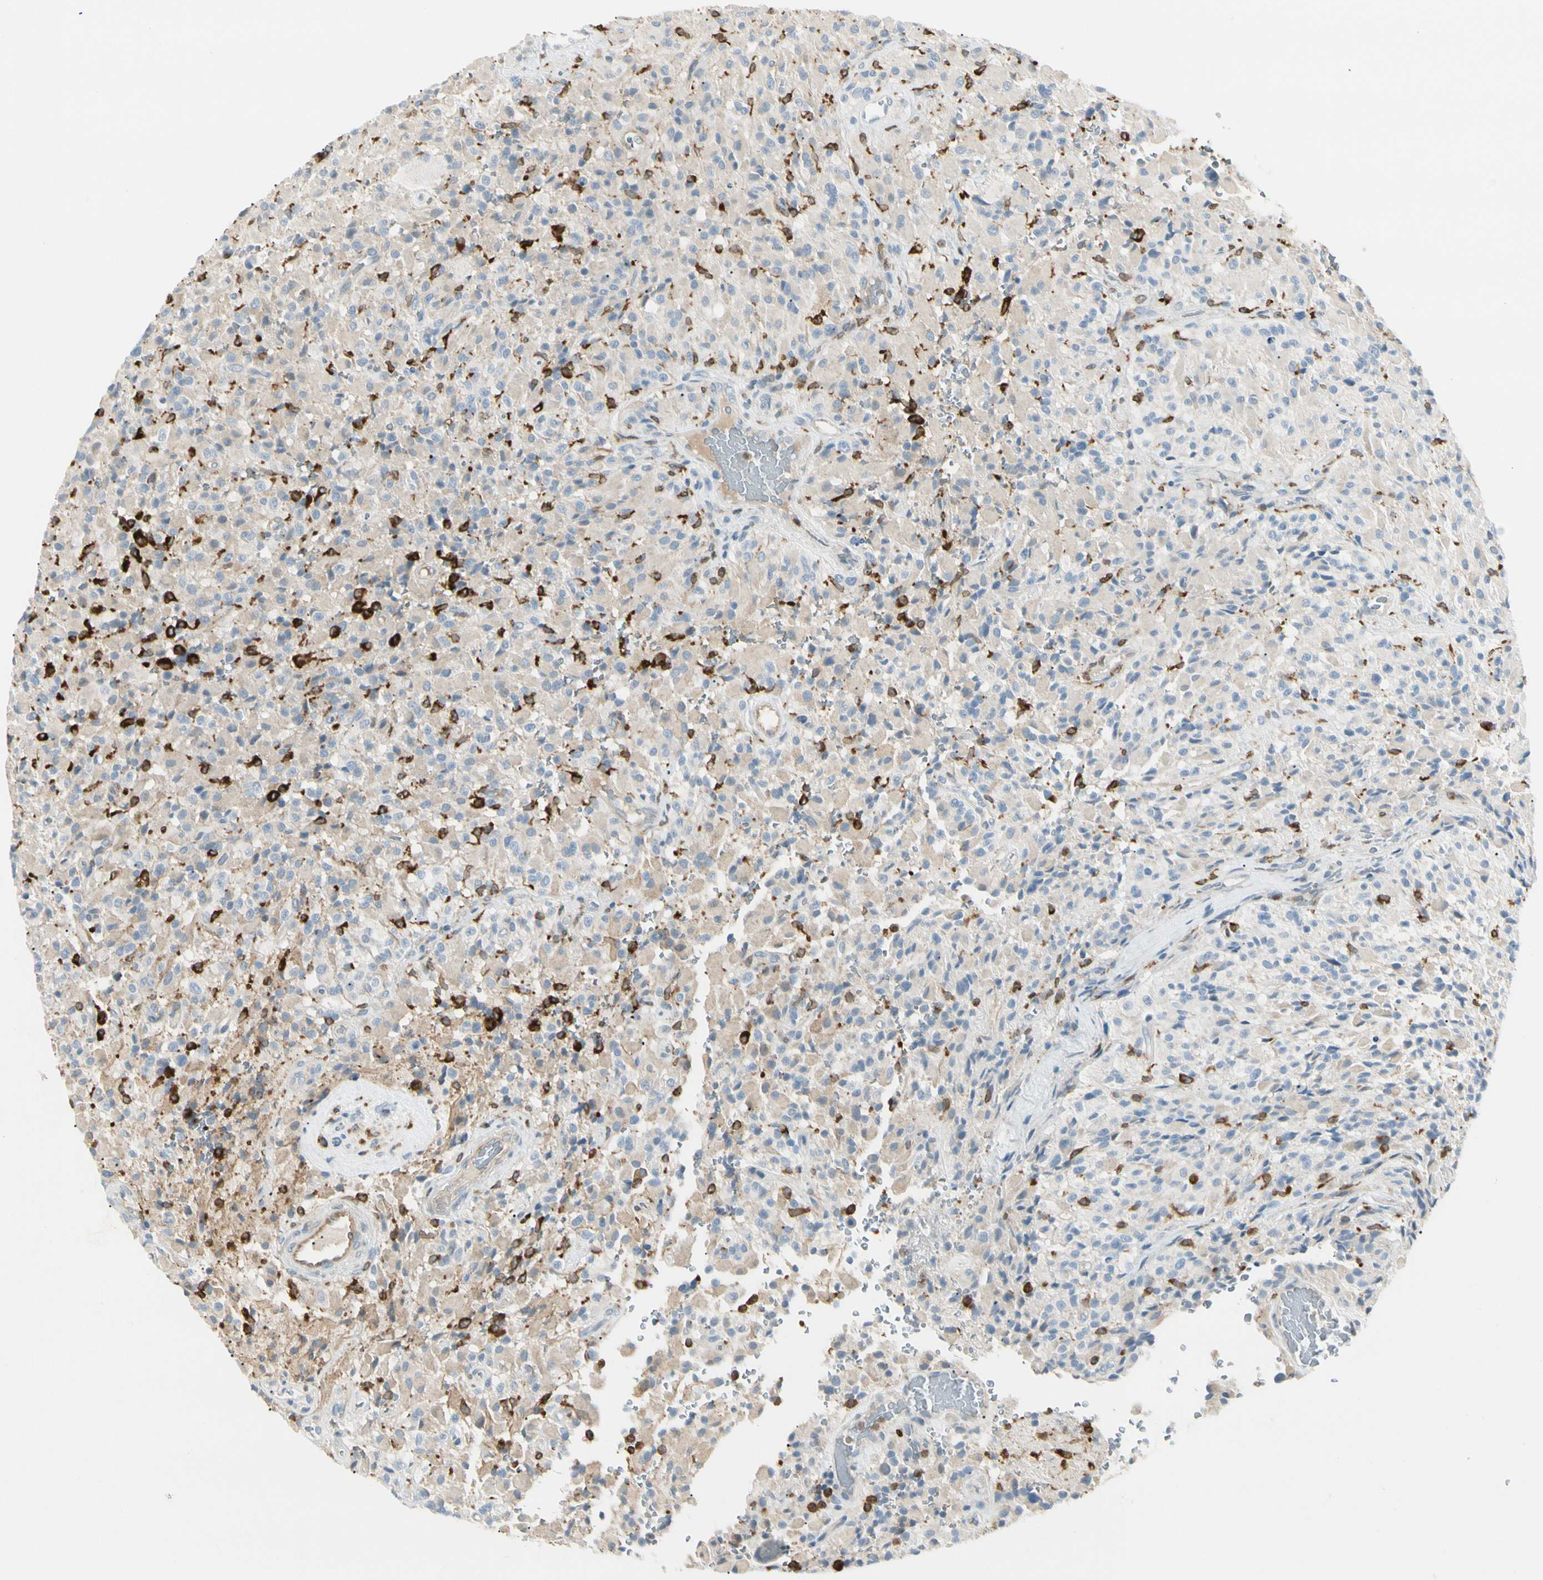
{"staining": {"intensity": "negative", "quantity": "none", "location": "none"}, "tissue": "glioma", "cell_type": "Tumor cells", "image_type": "cancer", "snomed": [{"axis": "morphology", "description": "Glioma, malignant, High grade"}, {"axis": "topography", "description": "Brain"}], "caption": "The photomicrograph reveals no staining of tumor cells in glioma.", "gene": "LPCAT2", "patient": {"sex": "male", "age": 71}}